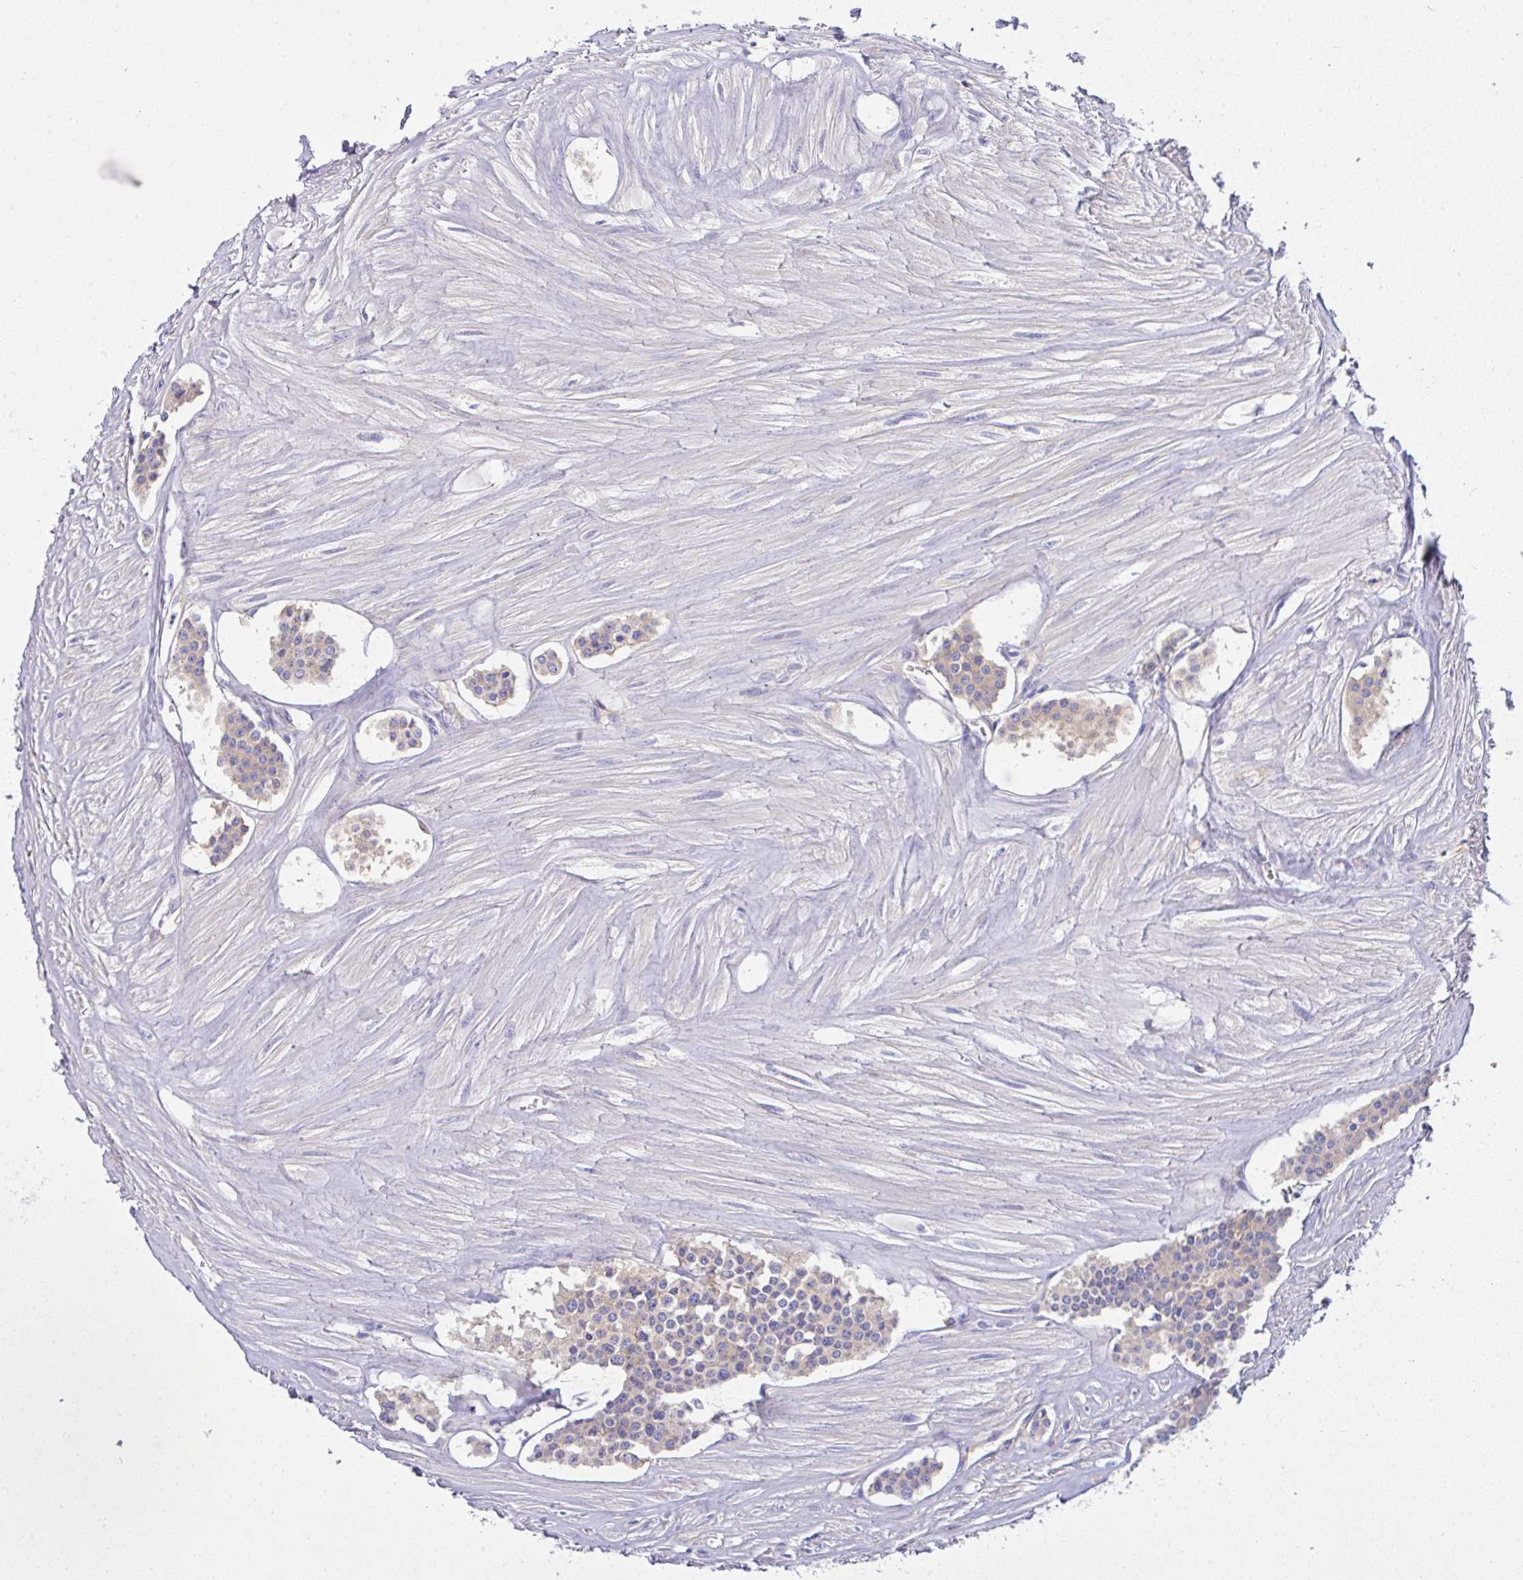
{"staining": {"intensity": "weak", "quantity": "25%-75%", "location": "cytoplasmic/membranous"}, "tissue": "carcinoid", "cell_type": "Tumor cells", "image_type": "cancer", "snomed": [{"axis": "morphology", "description": "Carcinoid, malignant, NOS"}, {"axis": "topography", "description": "Small intestine"}], "caption": "A low amount of weak cytoplasmic/membranous positivity is present in about 25%-75% of tumor cells in carcinoid tissue. The protein is shown in brown color, while the nuclei are stained blue.", "gene": "GFPT2", "patient": {"sex": "male", "age": 60}}